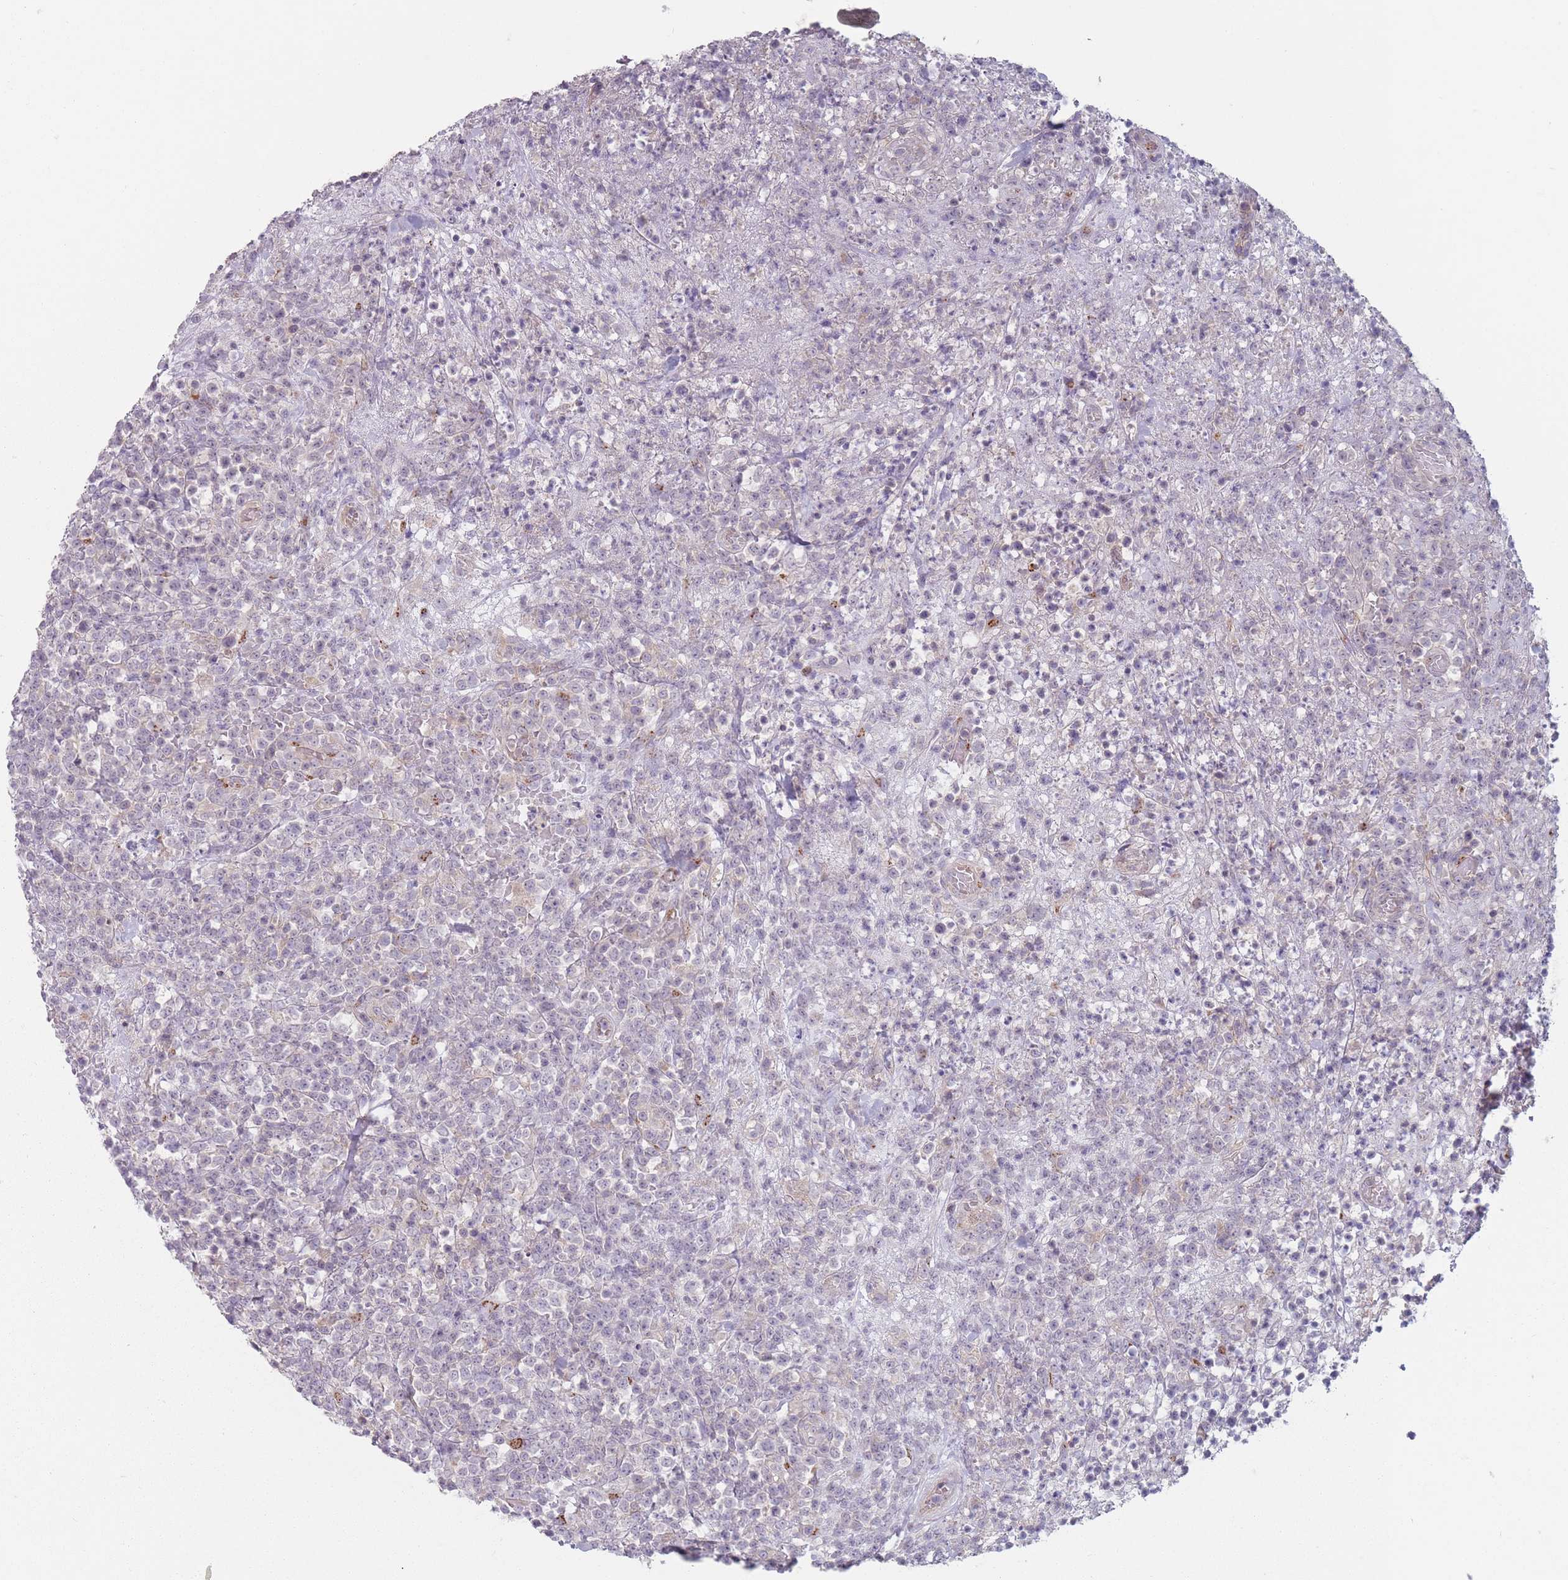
{"staining": {"intensity": "negative", "quantity": "none", "location": "none"}, "tissue": "lymphoma", "cell_type": "Tumor cells", "image_type": "cancer", "snomed": [{"axis": "morphology", "description": "Malignant lymphoma, non-Hodgkin's type, High grade"}, {"axis": "topography", "description": "Colon"}], "caption": "IHC histopathology image of human high-grade malignant lymphoma, non-Hodgkin's type stained for a protein (brown), which displays no expression in tumor cells.", "gene": "AKAIN1", "patient": {"sex": "female", "age": 53}}